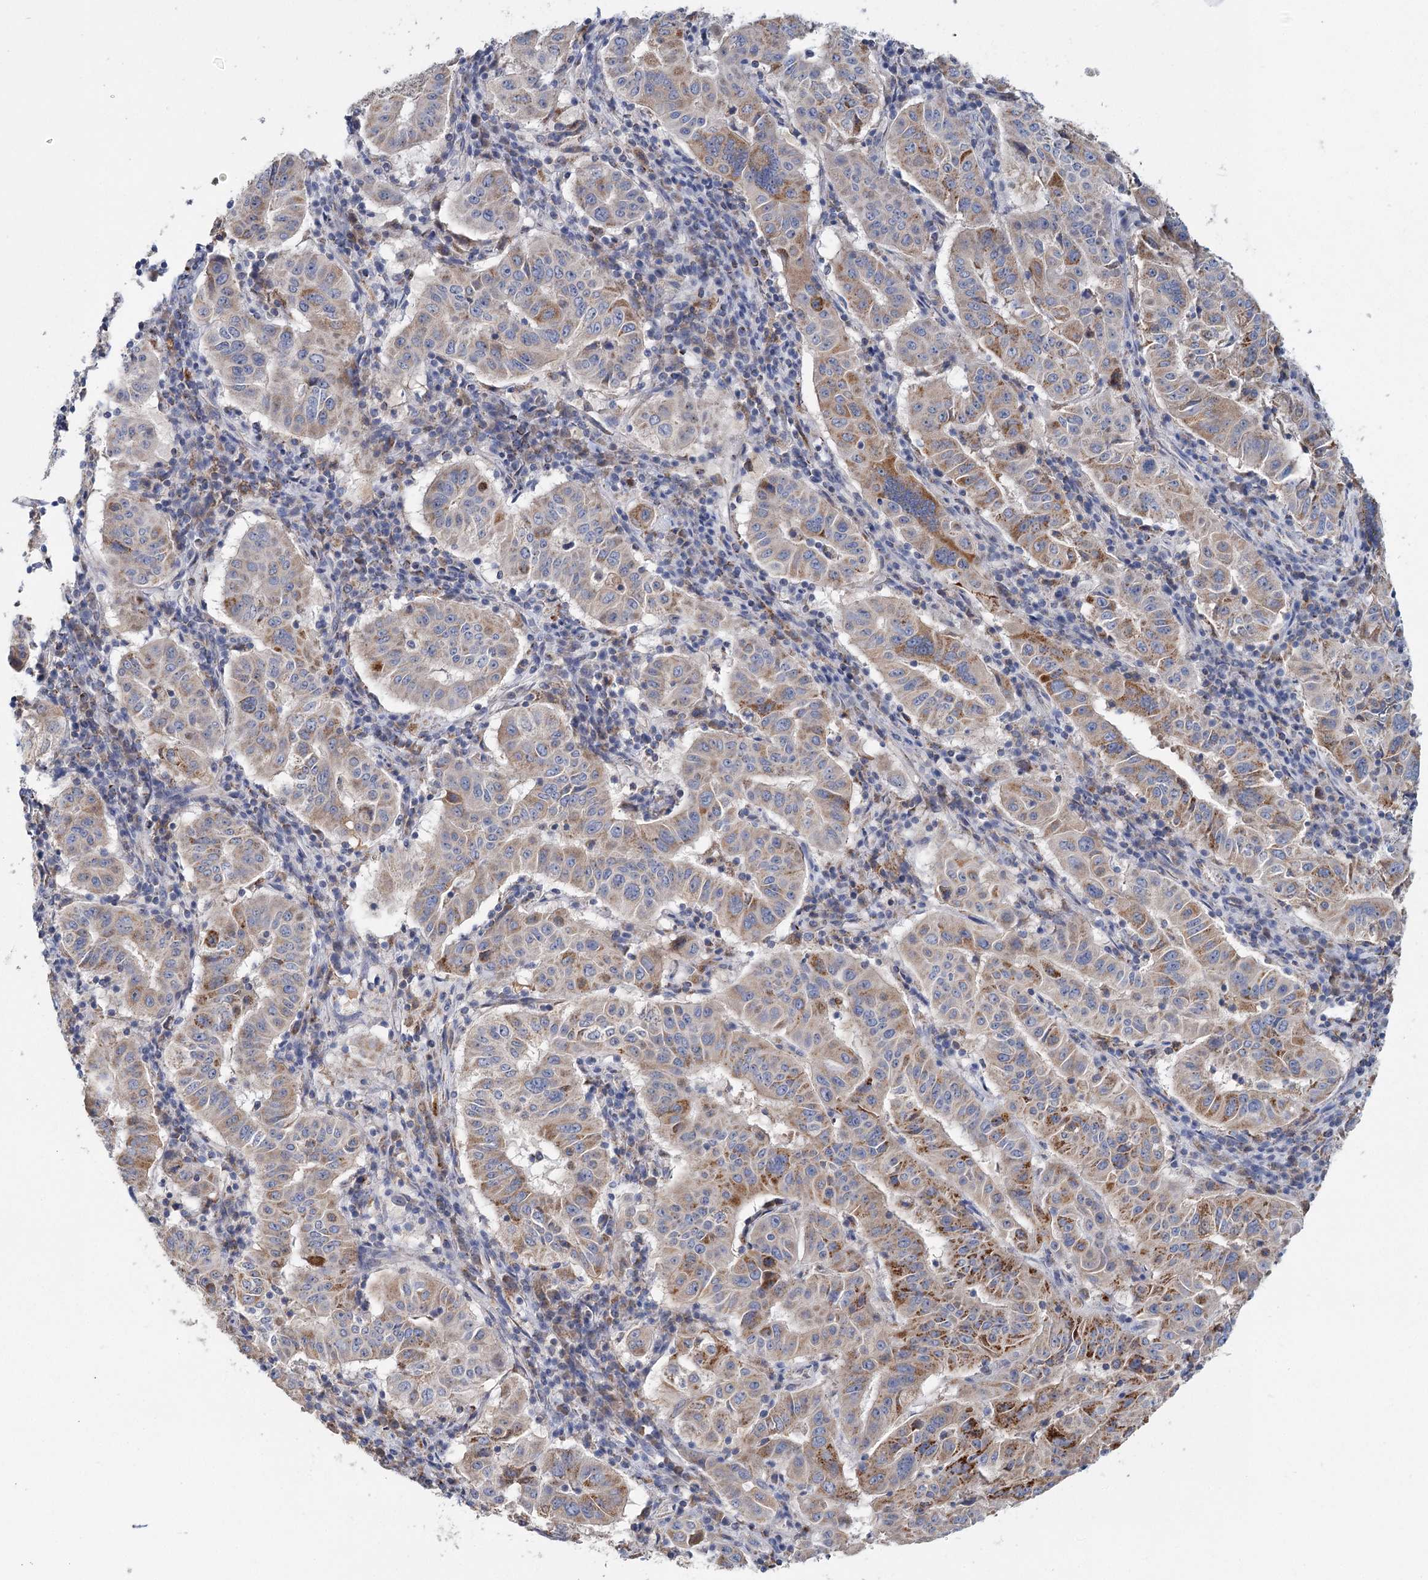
{"staining": {"intensity": "moderate", "quantity": ">75%", "location": "cytoplasmic/membranous"}, "tissue": "pancreatic cancer", "cell_type": "Tumor cells", "image_type": "cancer", "snomed": [{"axis": "morphology", "description": "Adenocarcinoma, NOS"}, {"axis": "topography", "description": "Pancreas"}], "caption": "An immunohistochemistry photomicrograph of neoplastic tissue is shown. Protein staining in brown labels moderate cytoplasmic/membranous positivity in pancreatic adenocarcinoma within tumor cells.", "gene": "ANKRD16", "patient": {"sex": "male", "age": 63}}